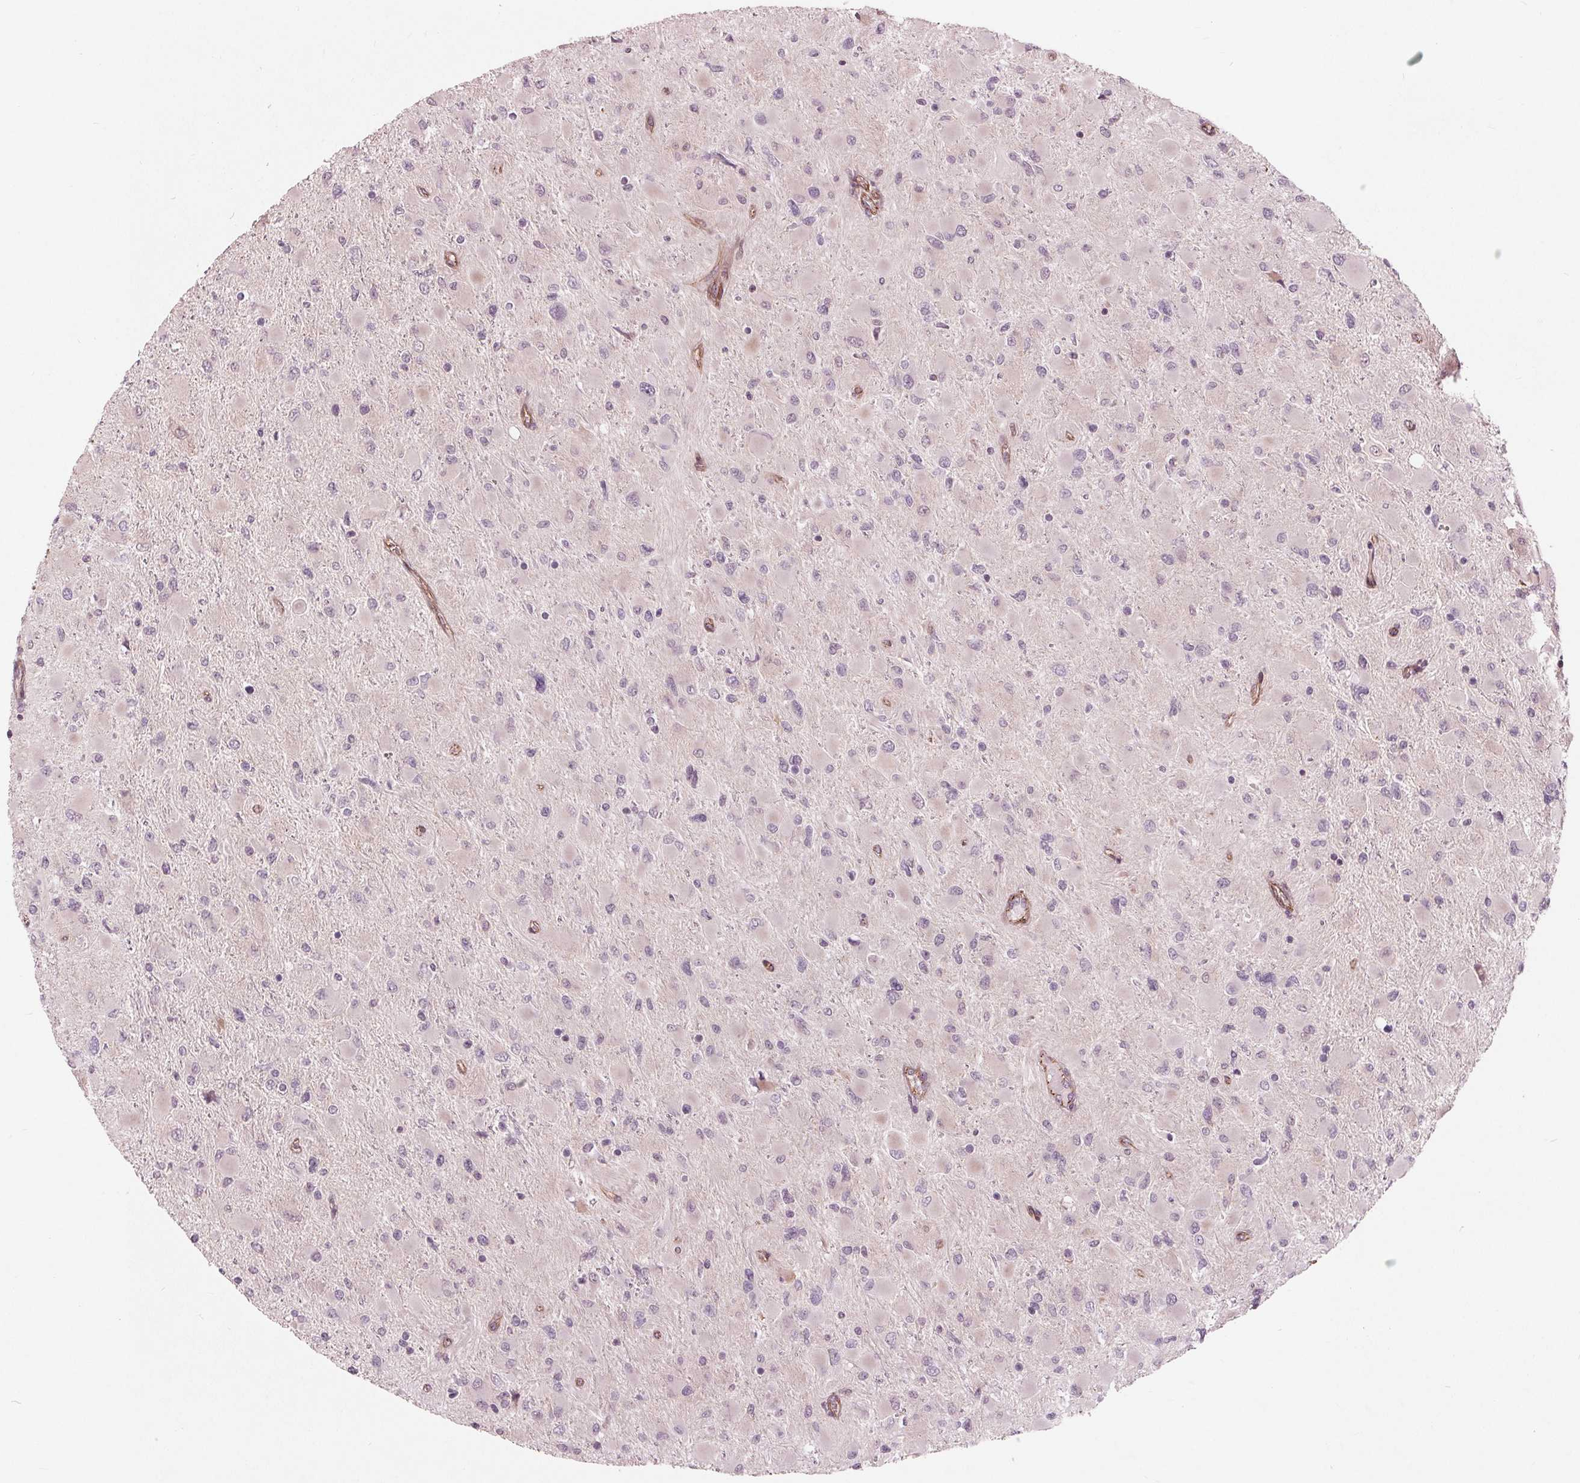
{"staining": {"intensity": "negative", "quantity": "none", "location": "none"}, "tissue": "glioma", "cell_type": "Tumor cells", "image_type": "cancer", "snomed": [{"axis": "morphology", "description": "Glioma, malignant, High grade"}, {"axis": "topography", "description": "Cerebral cortex"}], "caption": "The immunohistochemistry (IHC) image has no significant staining in tumor cells of glioma tissue. The staining was performed using DAB (3,3'-diaminobenzidine) to visualize the protein expression in brown, while the nuclei were stained in blue with hematoxylin (Magnification: 20x).", "gene": "TXNIP", "patient": {"sex": "female", "age": 36}}